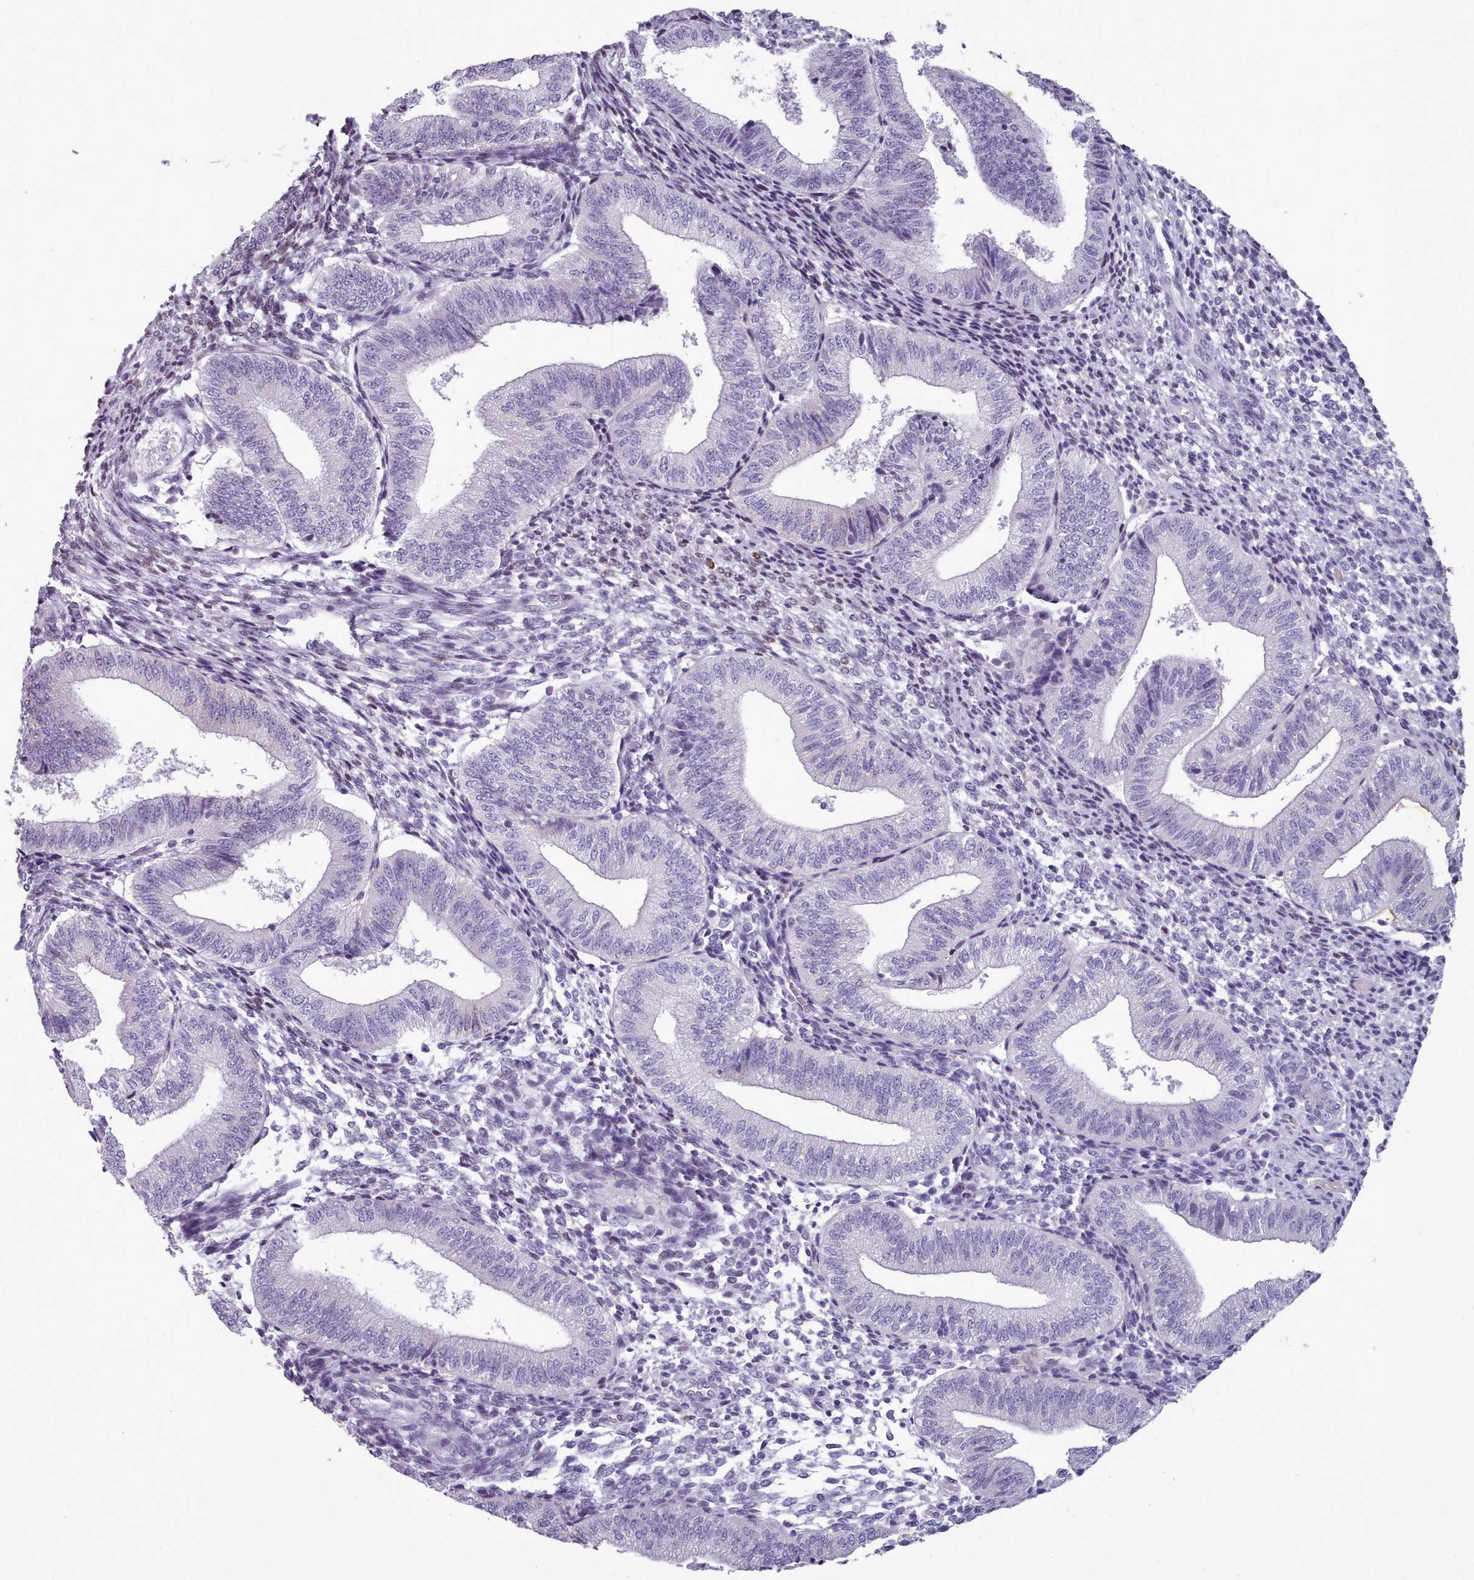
{"staining": {"intensity": "negative", "quantity": "none", "location": "none"}, "tissue": "endometrium", "cell_type": "Cells in endometrial stroma", "image_type": "normal", "snomed": [{"axis": "morphology", "description": "Normal tissue, NOS"}, {"axis": "topography", "description": "Endometrium"}], "caption": "Cells in endometrial stroma show no significant protein expression in unremarkable endometrium. Nuclei are stained in blue.", "gene": "KCNT2", "patient": {"sex": "female", "age": 34}}